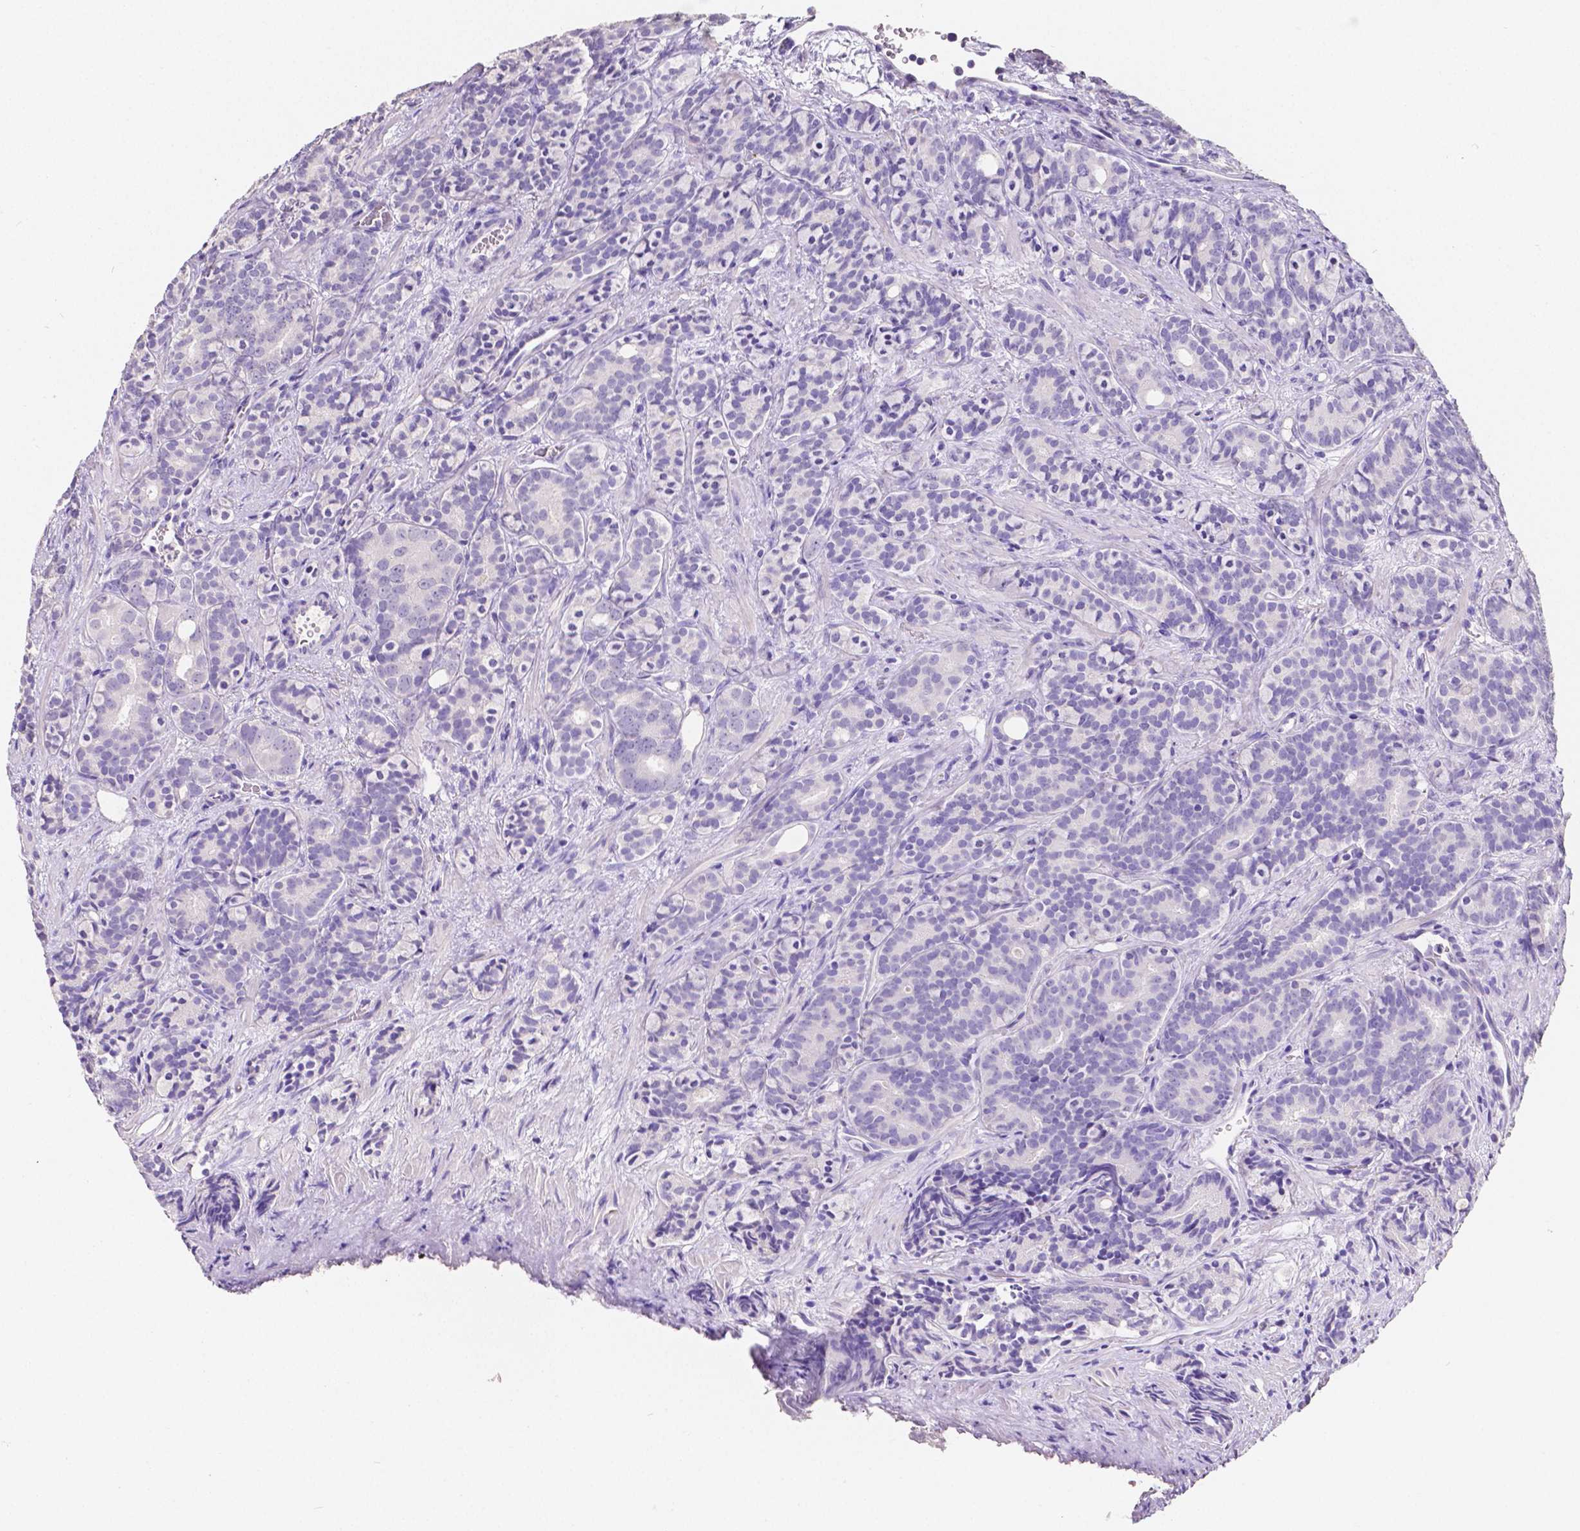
{"staining": {"intensity": "negative", "quantity": "none", "location": "none"}, "tissue": "prostate cancer", "cell_type": "Tumor cells", "image_type": "cancer", "snomed": [{"axis": "morphology", "description": "Adenocarcinoma, High grade"}, {"axis": "topography", "description": "Prostate"}], "caption": "Image shows no significant protein positivity in tumor cells of high-grade adenocarcinoma (prostate).", "gene": "SATB2", "patient": {"sex": "male", "age": 84}}